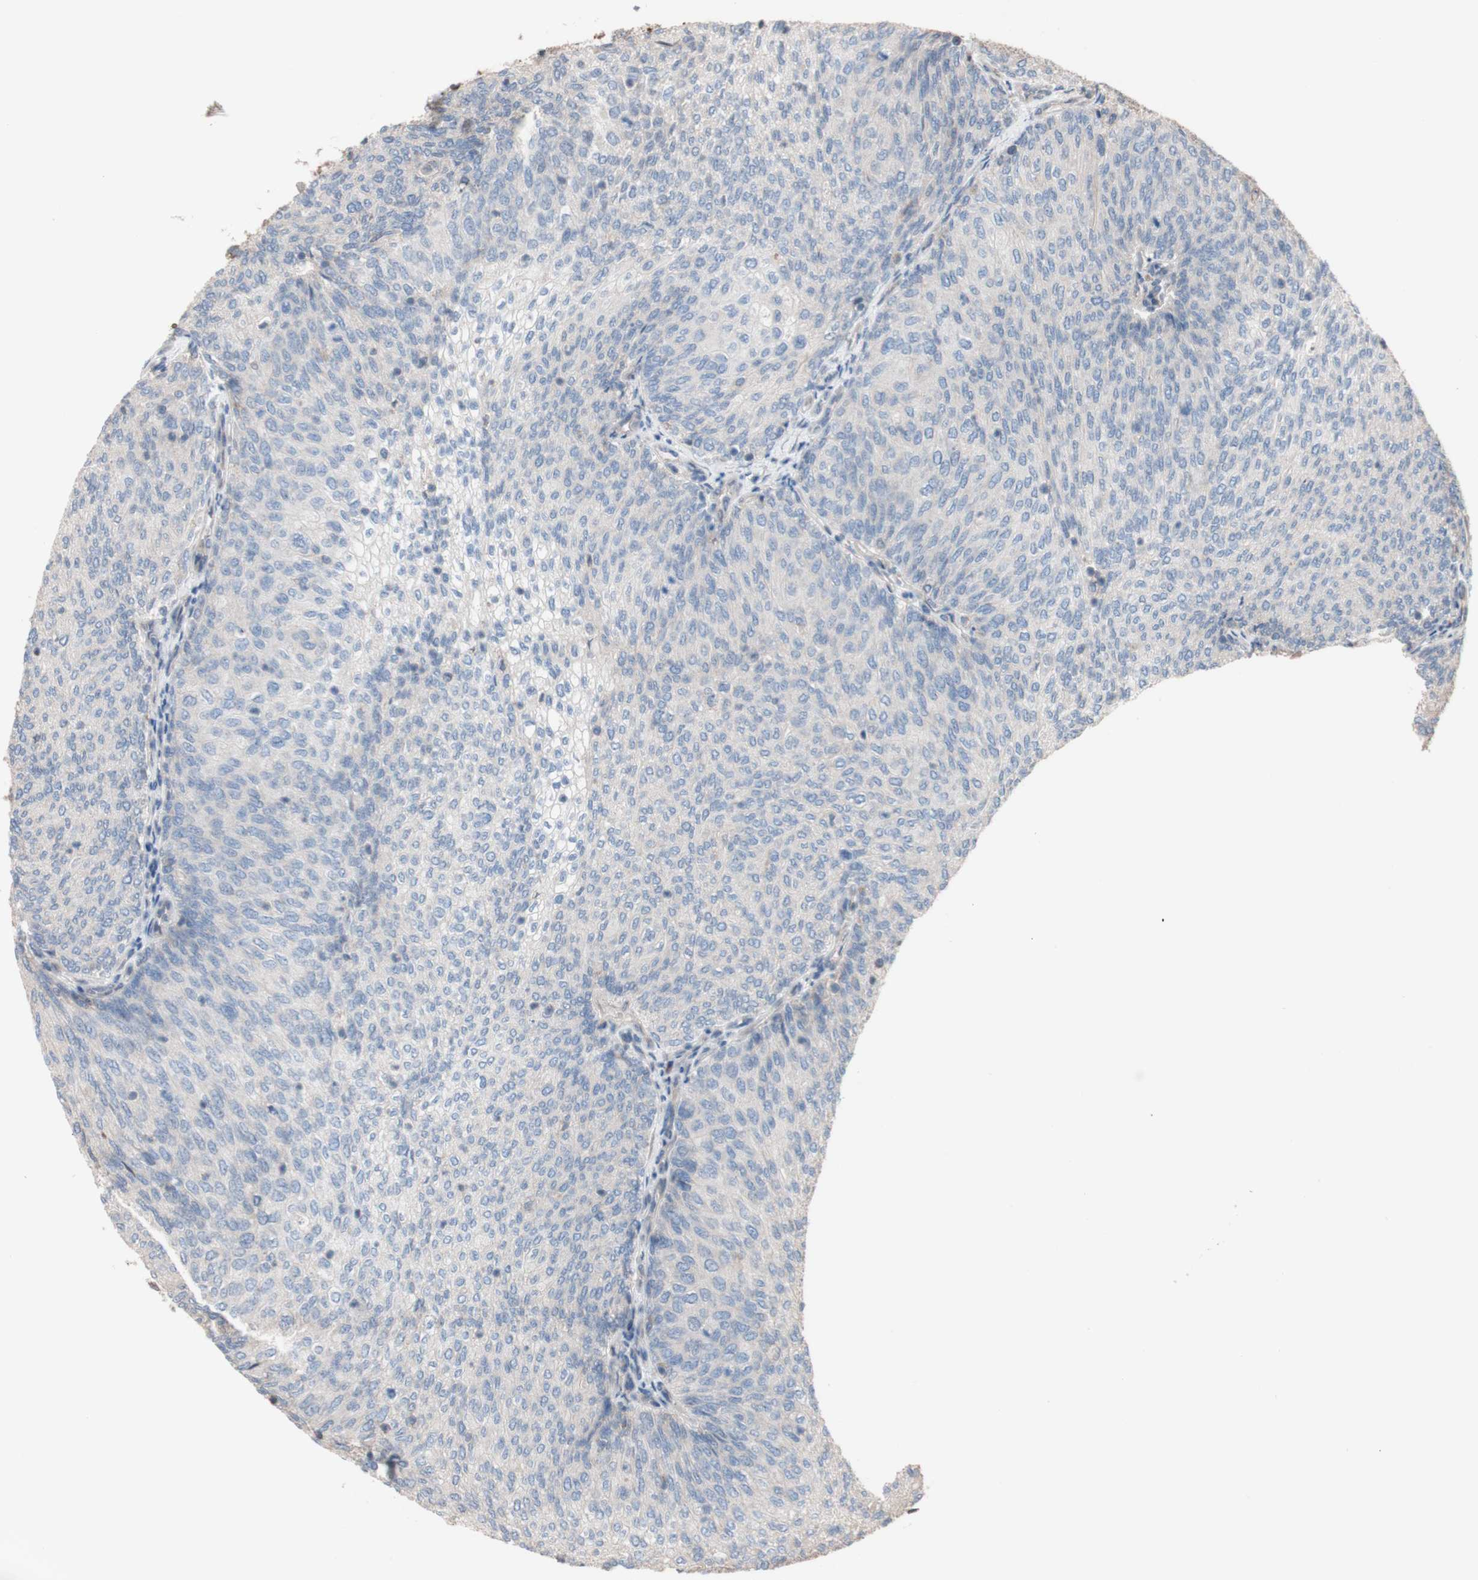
{"staining": {"intensity": "negative", "quantity": "none", "location": "none"}, "tissue": "urothelial cancer", "cell_type": "Tumor cells", "image_type": "cancer", "snomed": [{"axis": "morphology", "description": "Urothelial carcinoma, Low grade"}, {"axis": "topography", "description": "Urinary bladder"}], "caption": "High power microscopy photomicrograph of an immunohistochemistry histopathology image of urothelial carcinoma (low-grade), revealing no significant positivity in tumor cells. (DAB (3,3'-diaminobenzidine) immunohistochemistry, high magnification).", "gene": "COPB1", "patient": {"sex": "female", "age": 79}}